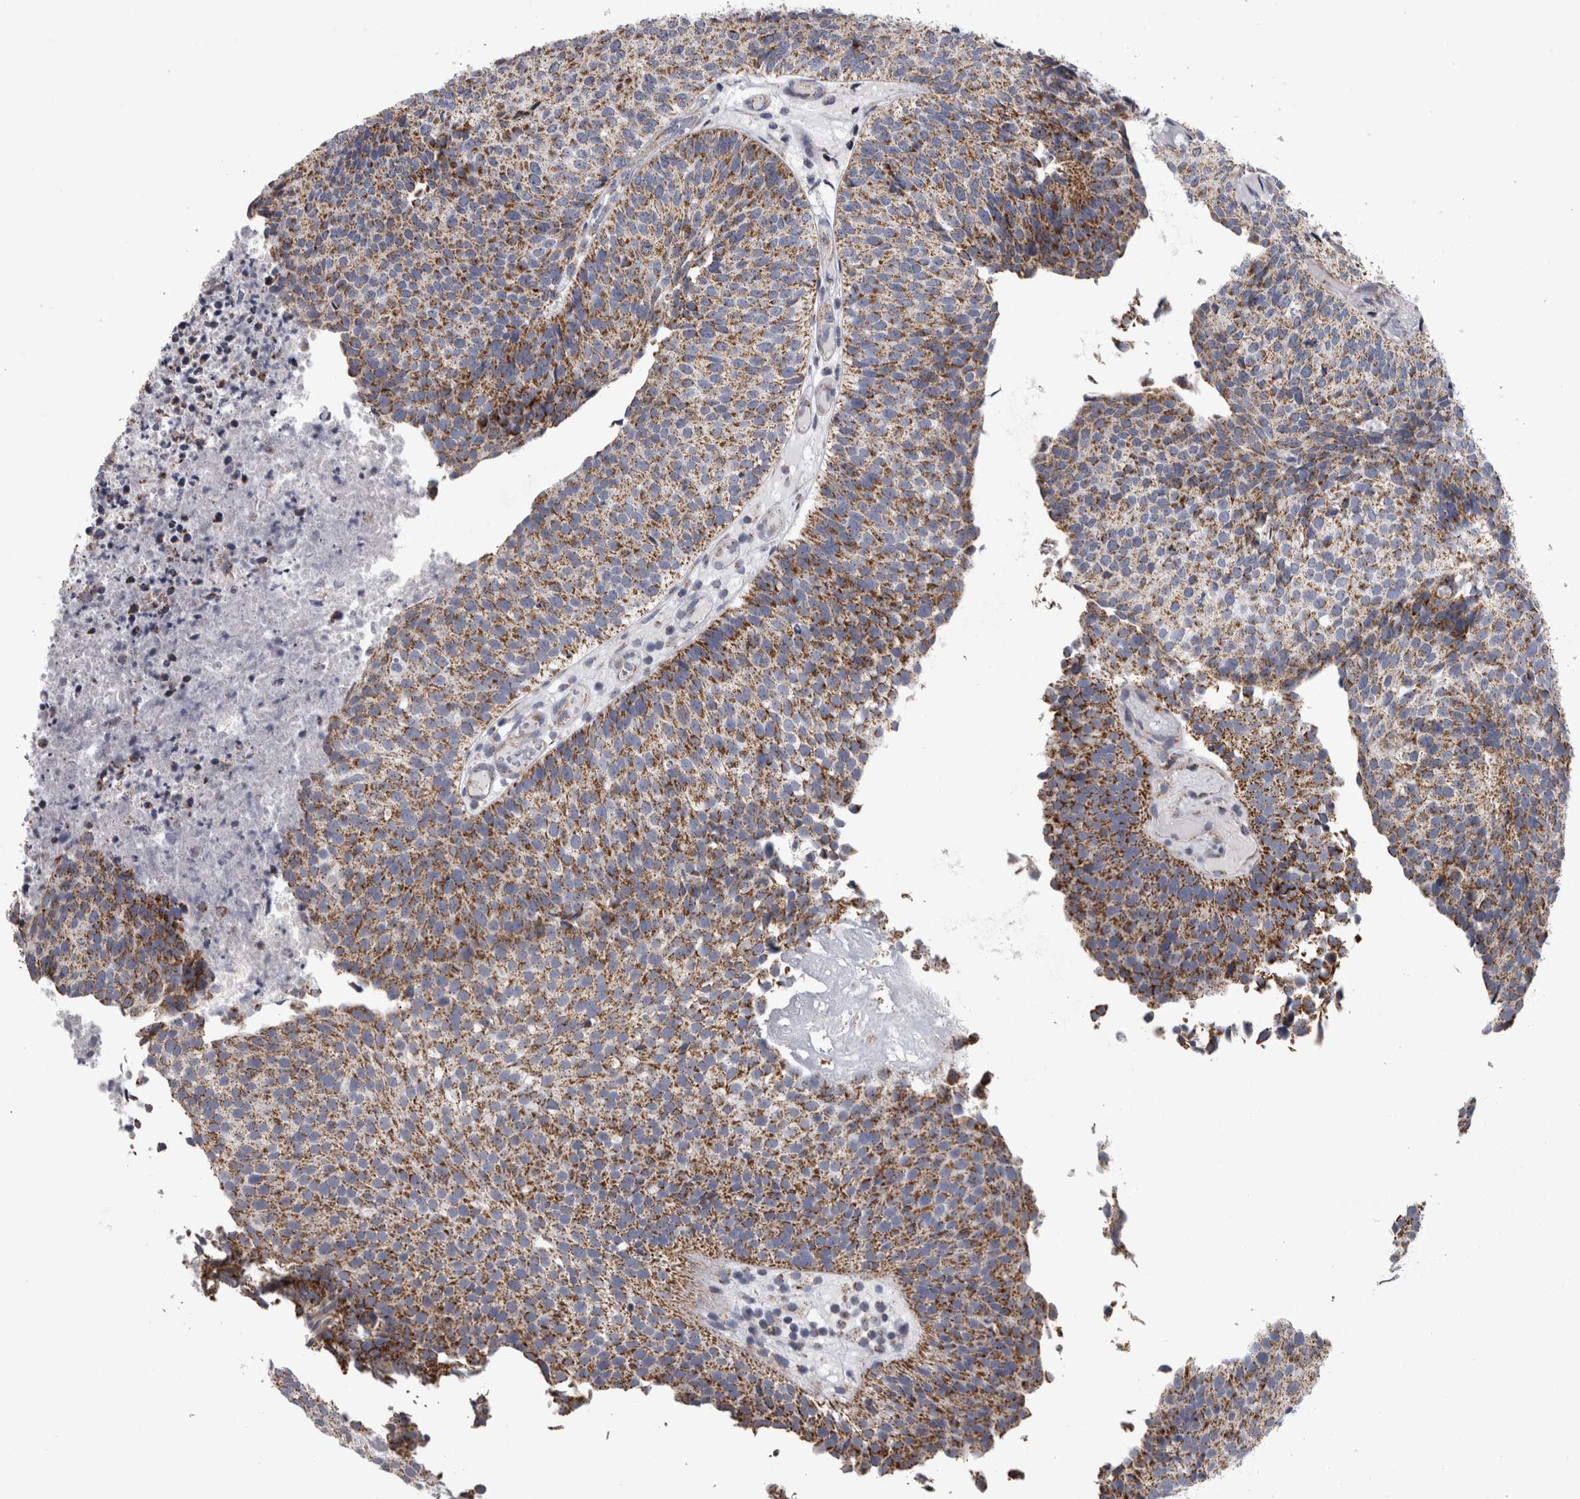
{"staining": {"intensity": "moderate", "quantity": ">75%", "location": "cytoplasmic/membranous"}, "tissue": "urothelial cancer", "cell_type": "Tumor cells", "image_type": "cancer", "snomed": [{"axis": "morphology", "description": "Urothelial carcinoma, Low grade"}, {"axis": "topography", "description": "Urinary bladder"}], "caption": "Human urothelial cancer stained with a brown dye demonstrates moderate cytoplasmic/membranous positive positivity in about >75% of tumor cells.", "gene": "DBT", "patient": {"sex": "male", "age": 86}}